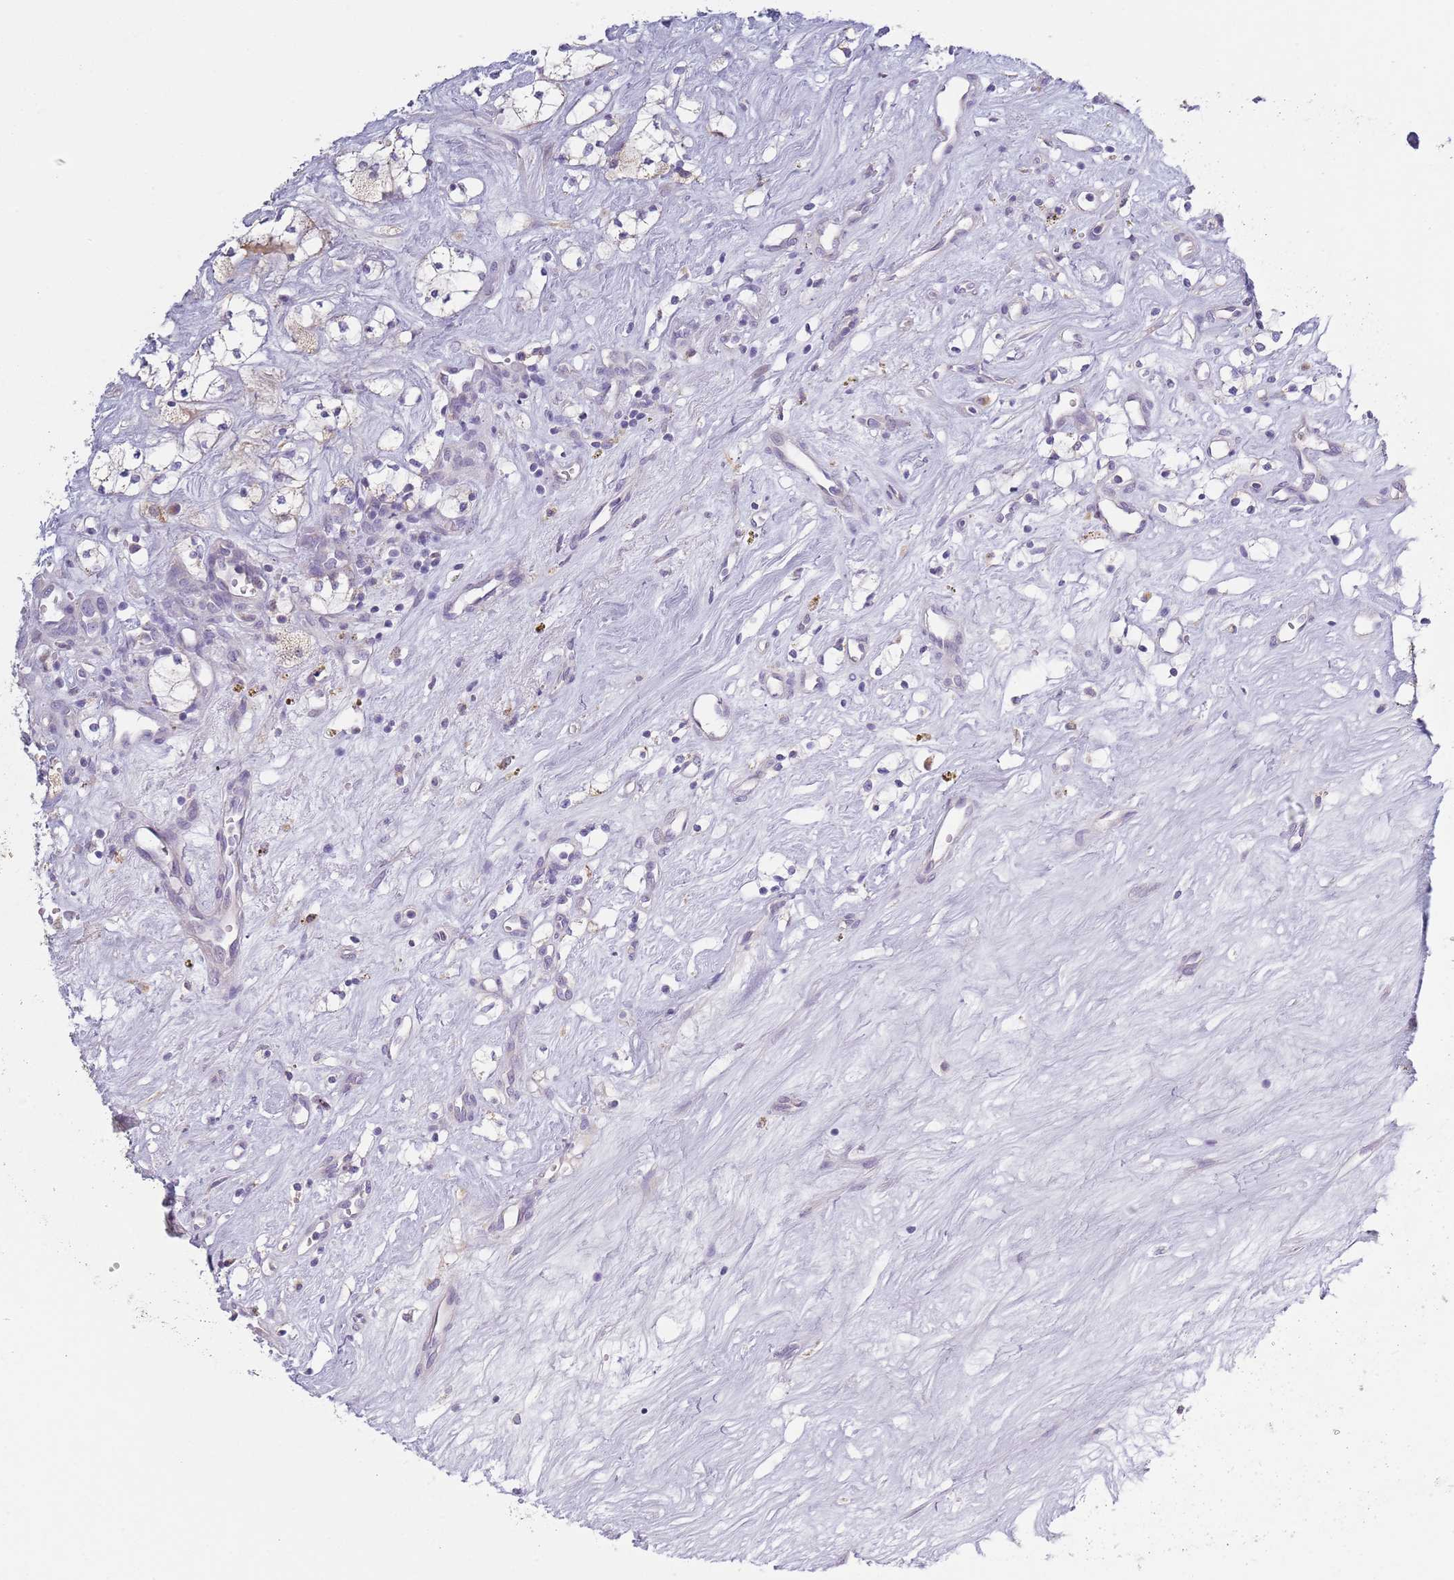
{"staining": {"intensity": "negative", "quantity": "none", "location": "none"}, "tissue": "renal cancer", "cell_type": "Tumor cells", "image_type": "cancer", "snomed": [{"axis": "morphology", "description": "Adenocarcinoma, NOS"}, {"axis": "topography", "description": "Kidney"}], "caption": "Image shows no protein staining in tumor cells of renal cancer tissue. Brightfield microscopy of immunohistochemistry stained with DAB (3,3'-diaminobenzidine) (brown) and hematoxylin (blue), captured at high magnification.", "gene": "COQ5", "patient": {"sex": "male", "age": 59}}